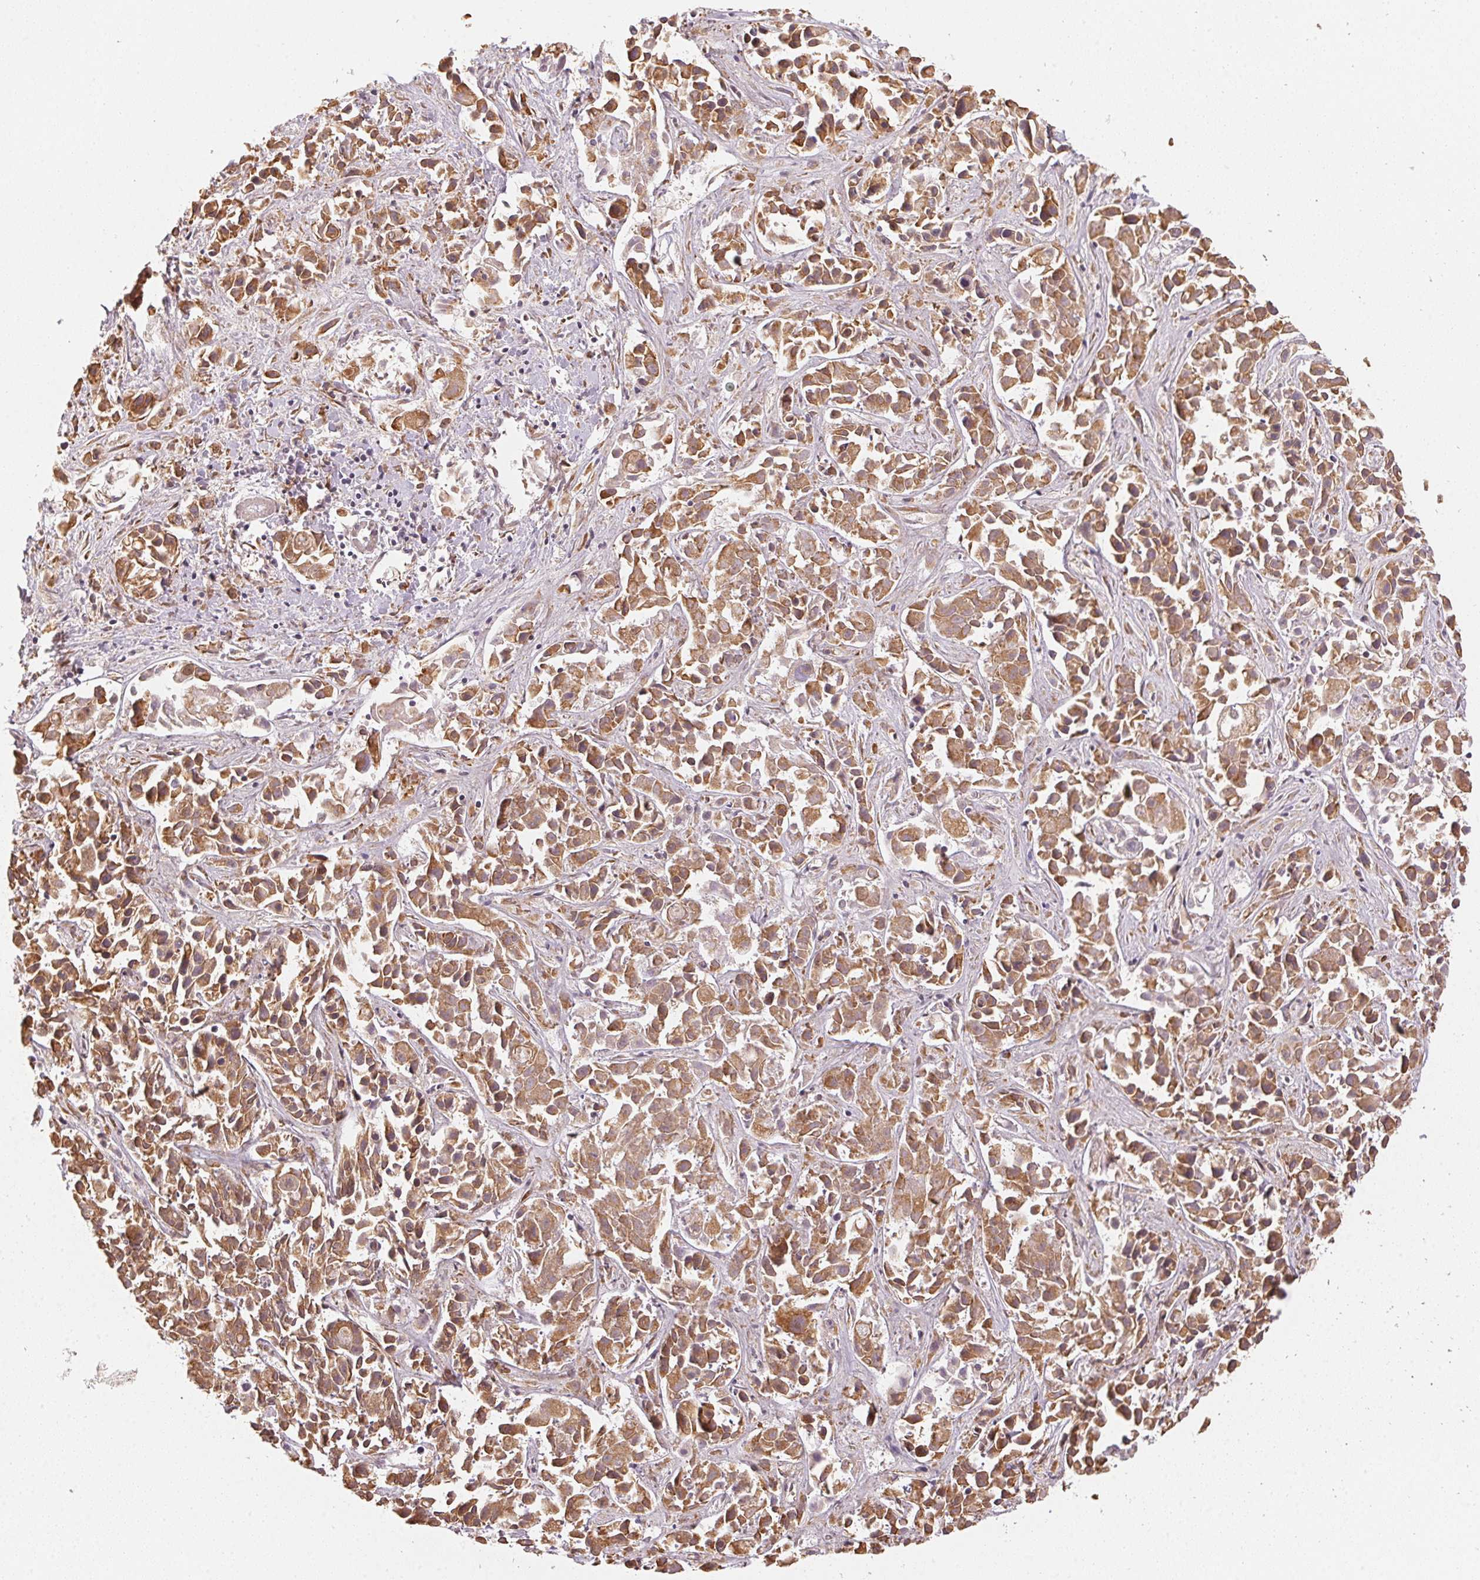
{"staining": {"intensity": "moderate", "quantity": ">75%", "location": "cytoplasmic/membranous"}, "tissue": "liver cancer", "cell_type": "Tumor cells", "image_type": "cancer", "snomed": [{"axis": "morphology", "description": "Cholangiocarcinoma"}, {"axis": "topography", "description": "Liver"}], "caption": "High-power microscopy captured an immunohistochemistry photomicrograph of liver cancer (cholangiocarcinoma), revealing moderate cytoplasmic/membranous expression in about >75% of tumor cells. Immunohistochemistry (ihc) stains the protein in brown and the nuclei are stained blue.", "gene": "STRN4", "patient": {"sex": "female", "age": 81}}